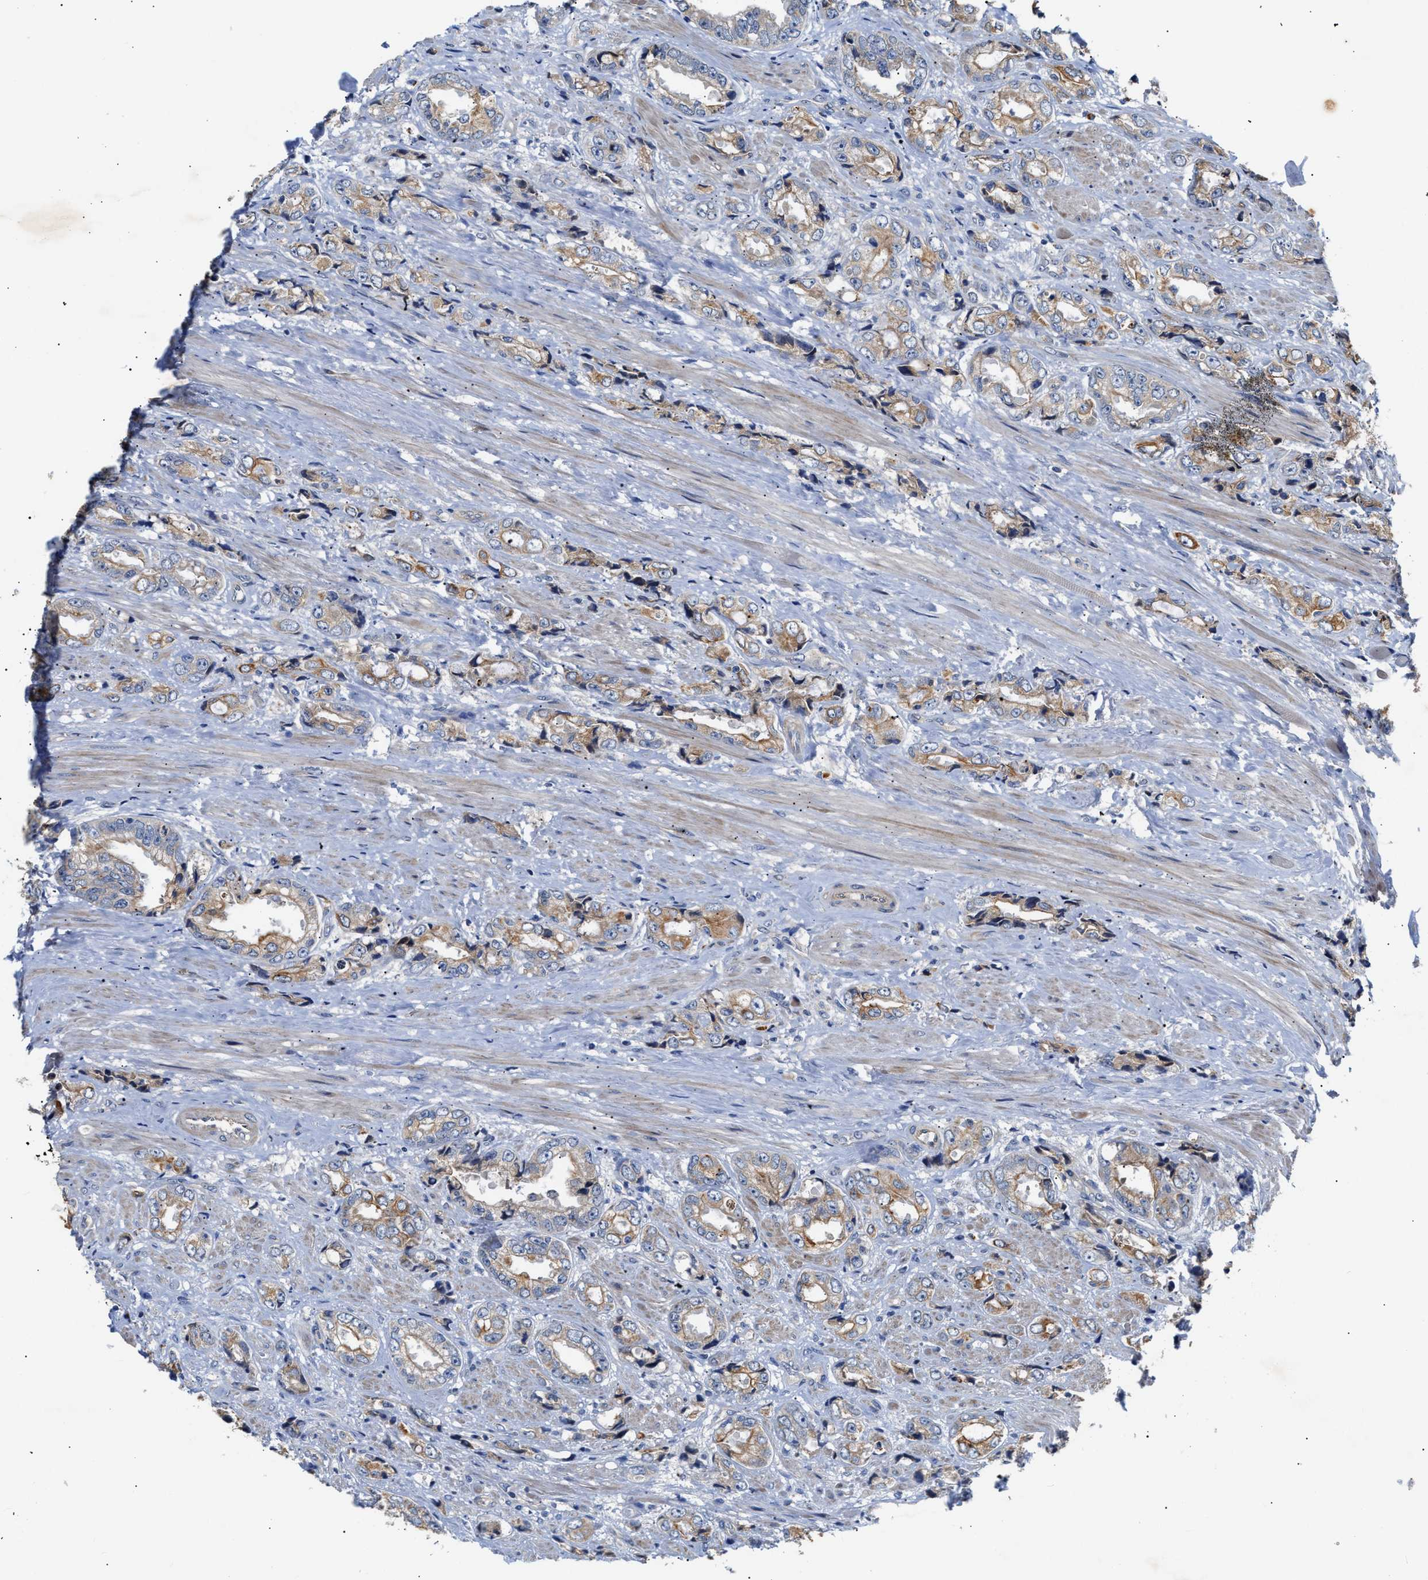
{"staining": {"intensity": "moderate", "quantity": "<25%", "location": "cytoplasmic/membranous"}, "tissue": "prostate cancer", "cell_type": "Tumor cells", "image_type": "cancer", "snomed": [{"axis": "morphology", "description": "Adenocarcinoma, High grade"}, {"axis": "topography", "description": "Prostate"}], "caption": "A brown stain labels moderate cytoplasmic/membranous positivity of a protein in human prostate cancer (high-grade adenocarcinoma) tumor cells.", "gene": "CCDC146", "patient": {"sex": "male", "age": 61}}